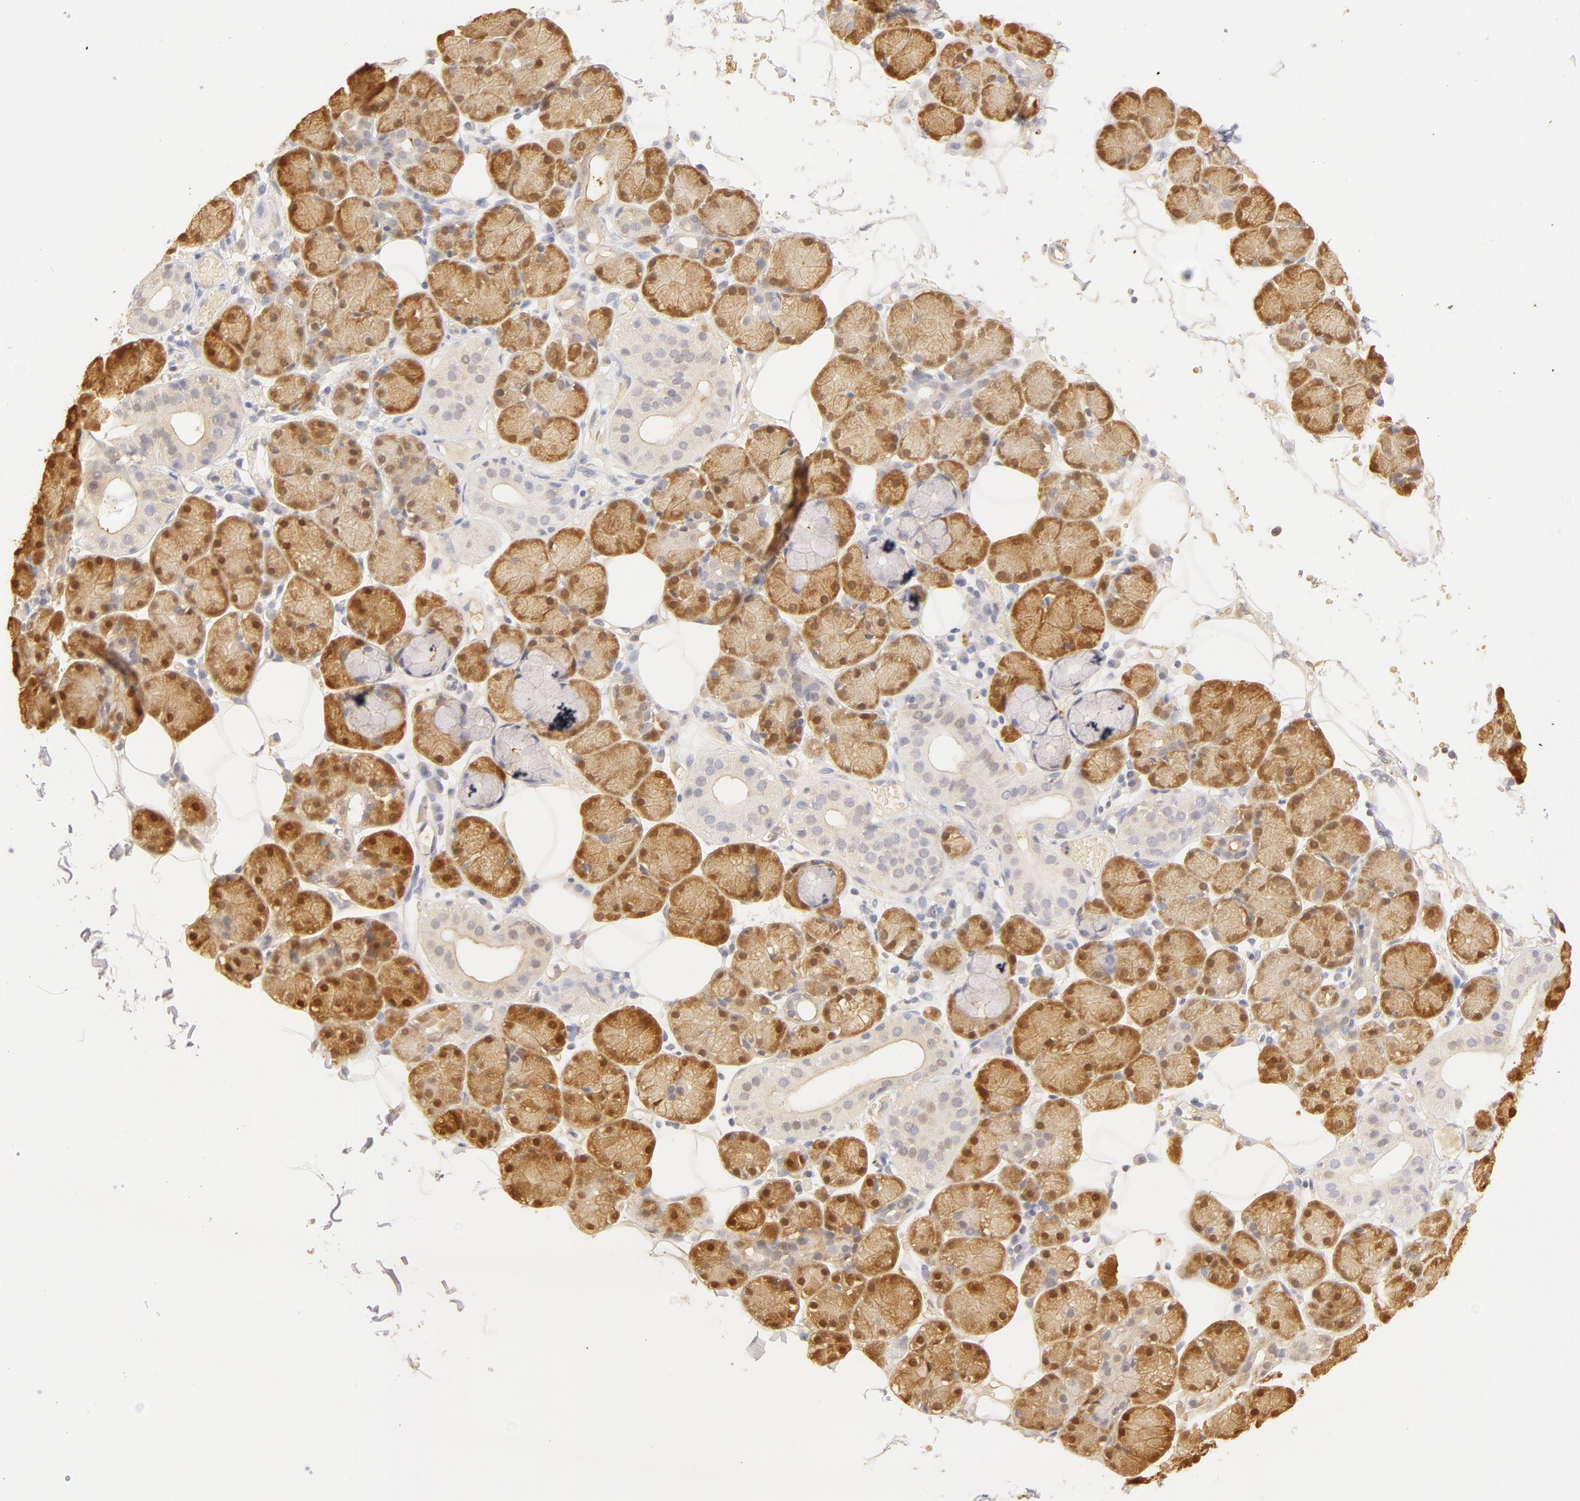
{"staining": {"intensity": "moderate", "quantity": "25%-75%", "location": "nuclear"}, "tissue": "salivary gland", "cell_type": "Glandular cells", "image_type": "normal", "snomed": [{"axis": "morphology", "description": "Normal tissue, NOS"}, {"axis": "topography", "description": "Salivary gland"}], "caption": "Protein expression analysis of unremarkable salivary gland displays moderate nuclear positivity in approximately 25%-75% of glandular cells. Immunohistochemistry stains the protein in brown and the nuclei are stained blue.", "gene": "CA2", "patient": {"sex": "male", "age": 54}}